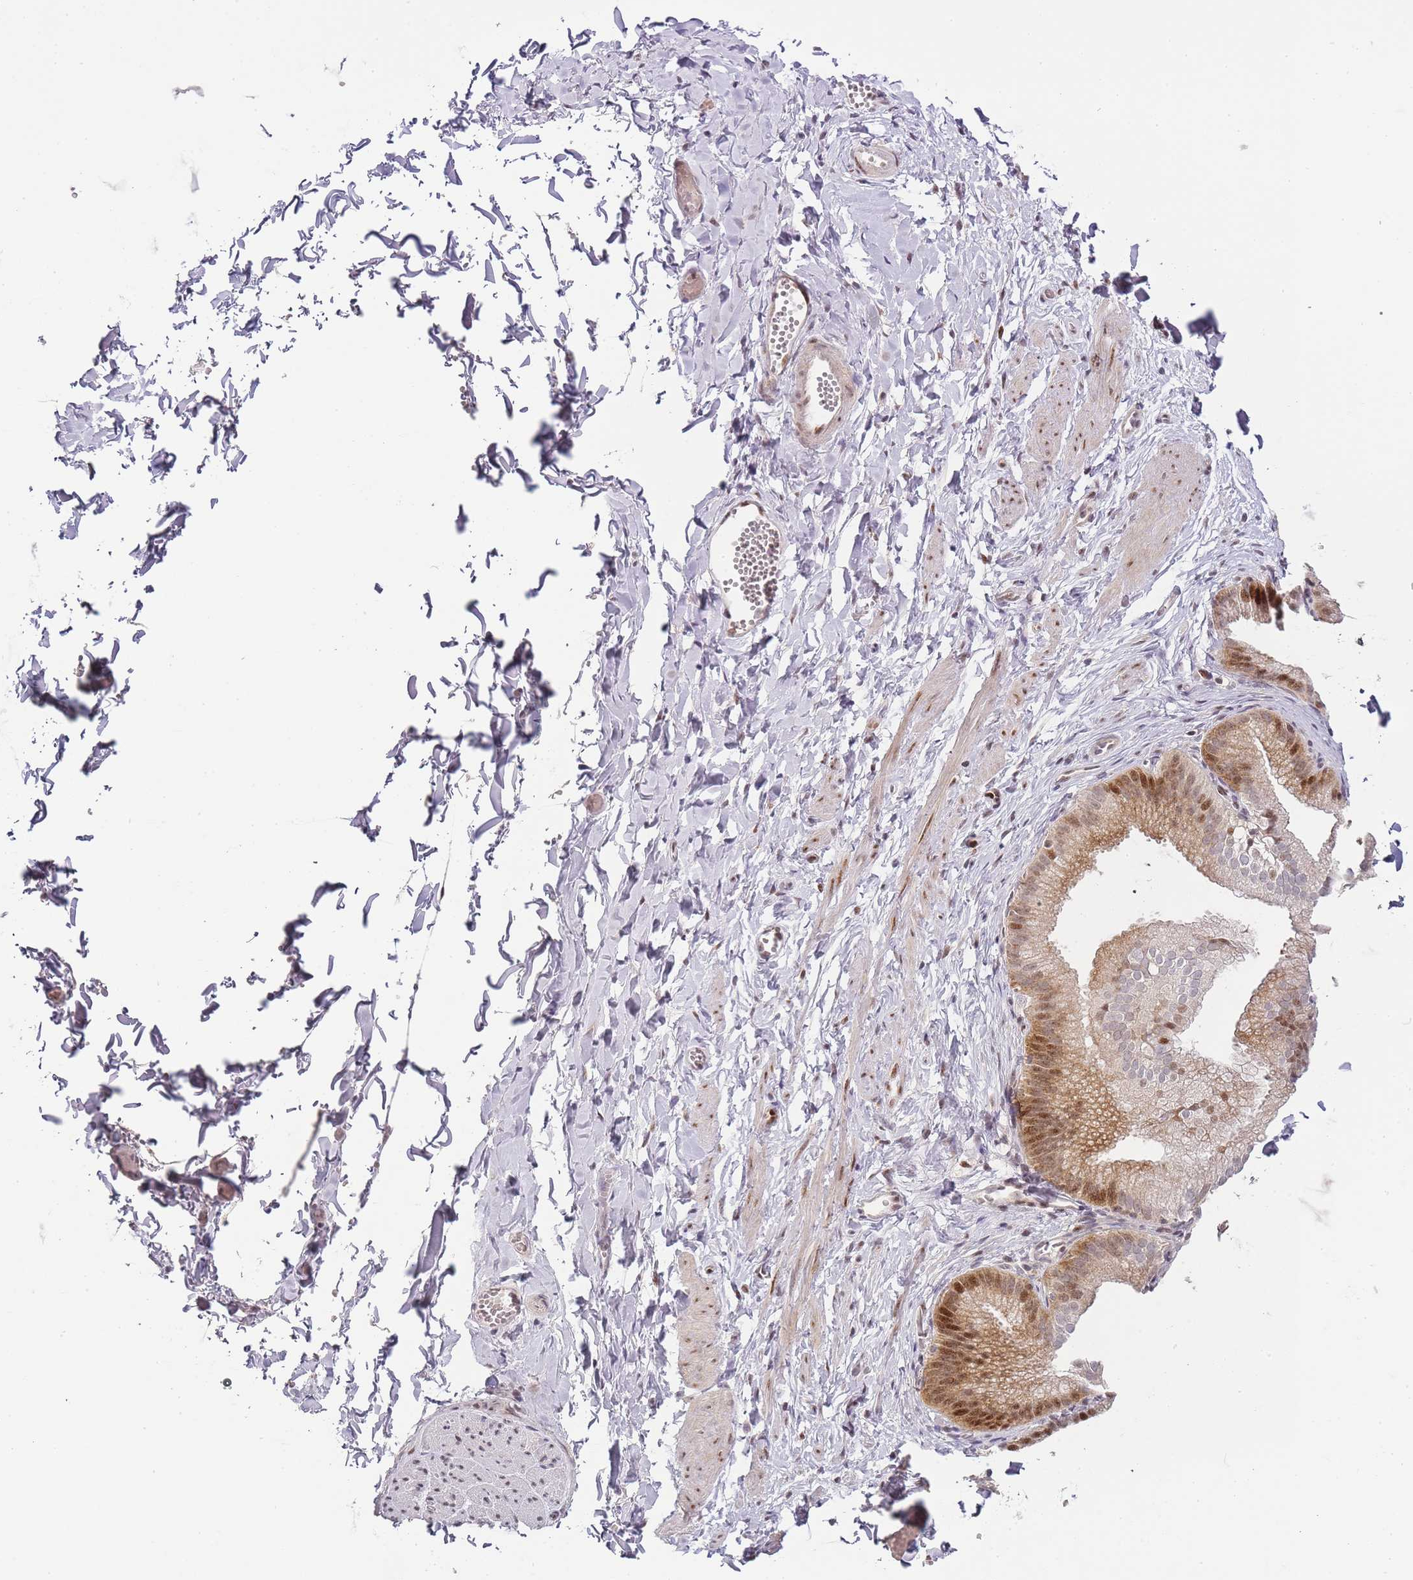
{"staining": {"intensity": "moderate", "quantity": "<25%", "location": "cytoplasmic/membranous,nuclear"}, "tissue": "adipose tissue", "cell_type": "Adipocytes", "image_type": "normal", "snomed": [{"axis": "morphology", "description": "Normal tissue, NOS"}, {"axis": "topography", "description": "Gallbladder"}, {"axis": "topography", "description": "Peripheral nerve tissue"}], "caption": "Adipose tissue stained for a protein (brown) displays moderate cytoplasmic/membranous,nuclear positive positivity in approximately <25% of adipocytes.", "gene": "OGG1", "patient": {"sex": "male", "age": 38}}